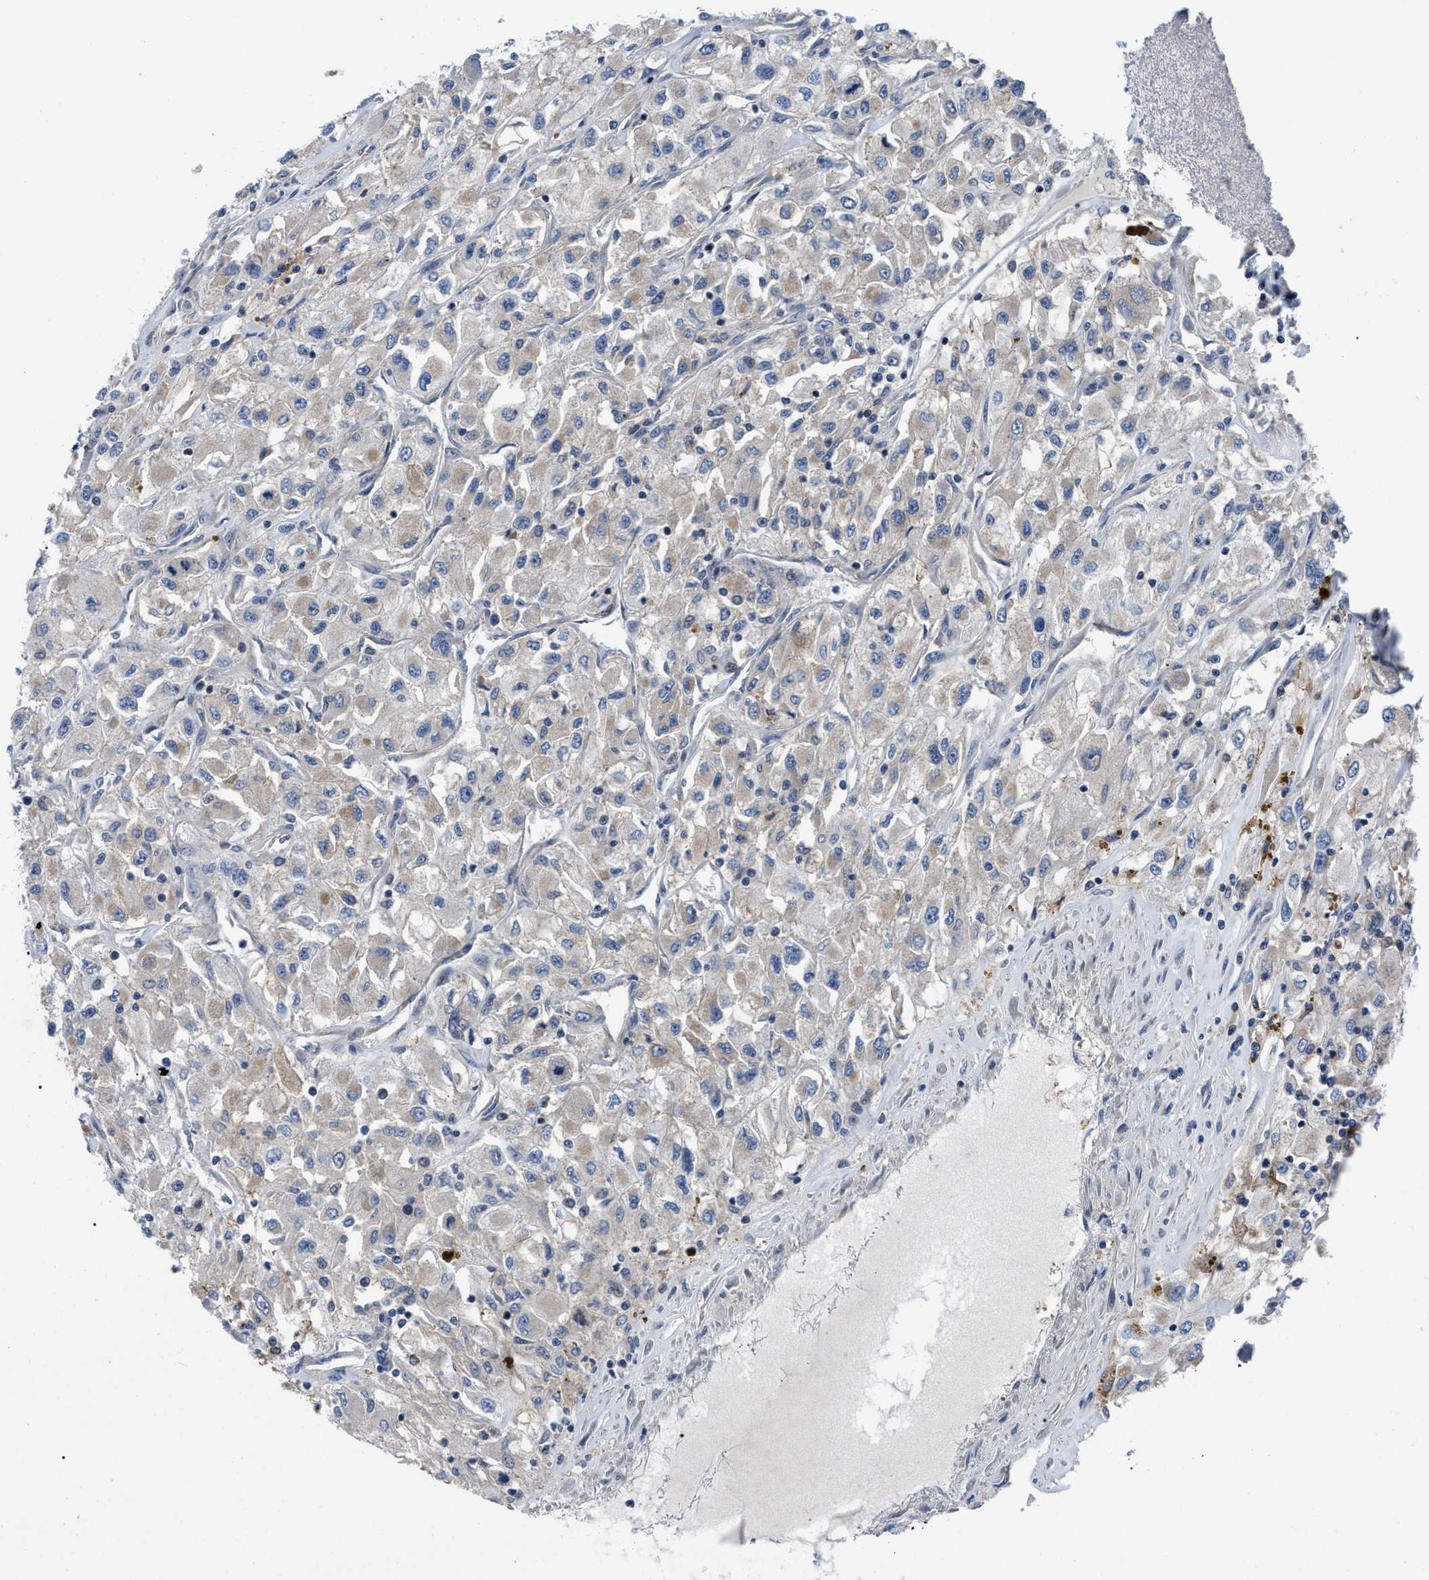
{"staining": {"intensity": "weak", "quantity": "<25%", "location": "cytoplasmic/membranous"}, "tissue": "renal cancer", "cell_type": "Tumor cells", "image_type": "cancer", "snomed": [{"axis": "morphology", "description": "Adenocarcinoma, NOS"}, {"axis": "topography", "description": "Kidney"}], "caption": "Human renal cancer (adenocarcinoma) stained for a protein using immunohistochemistry reveals no staining in tumor cells.", "gene": "PPWD1", "patient": {"sex": "female", "age": 52}}